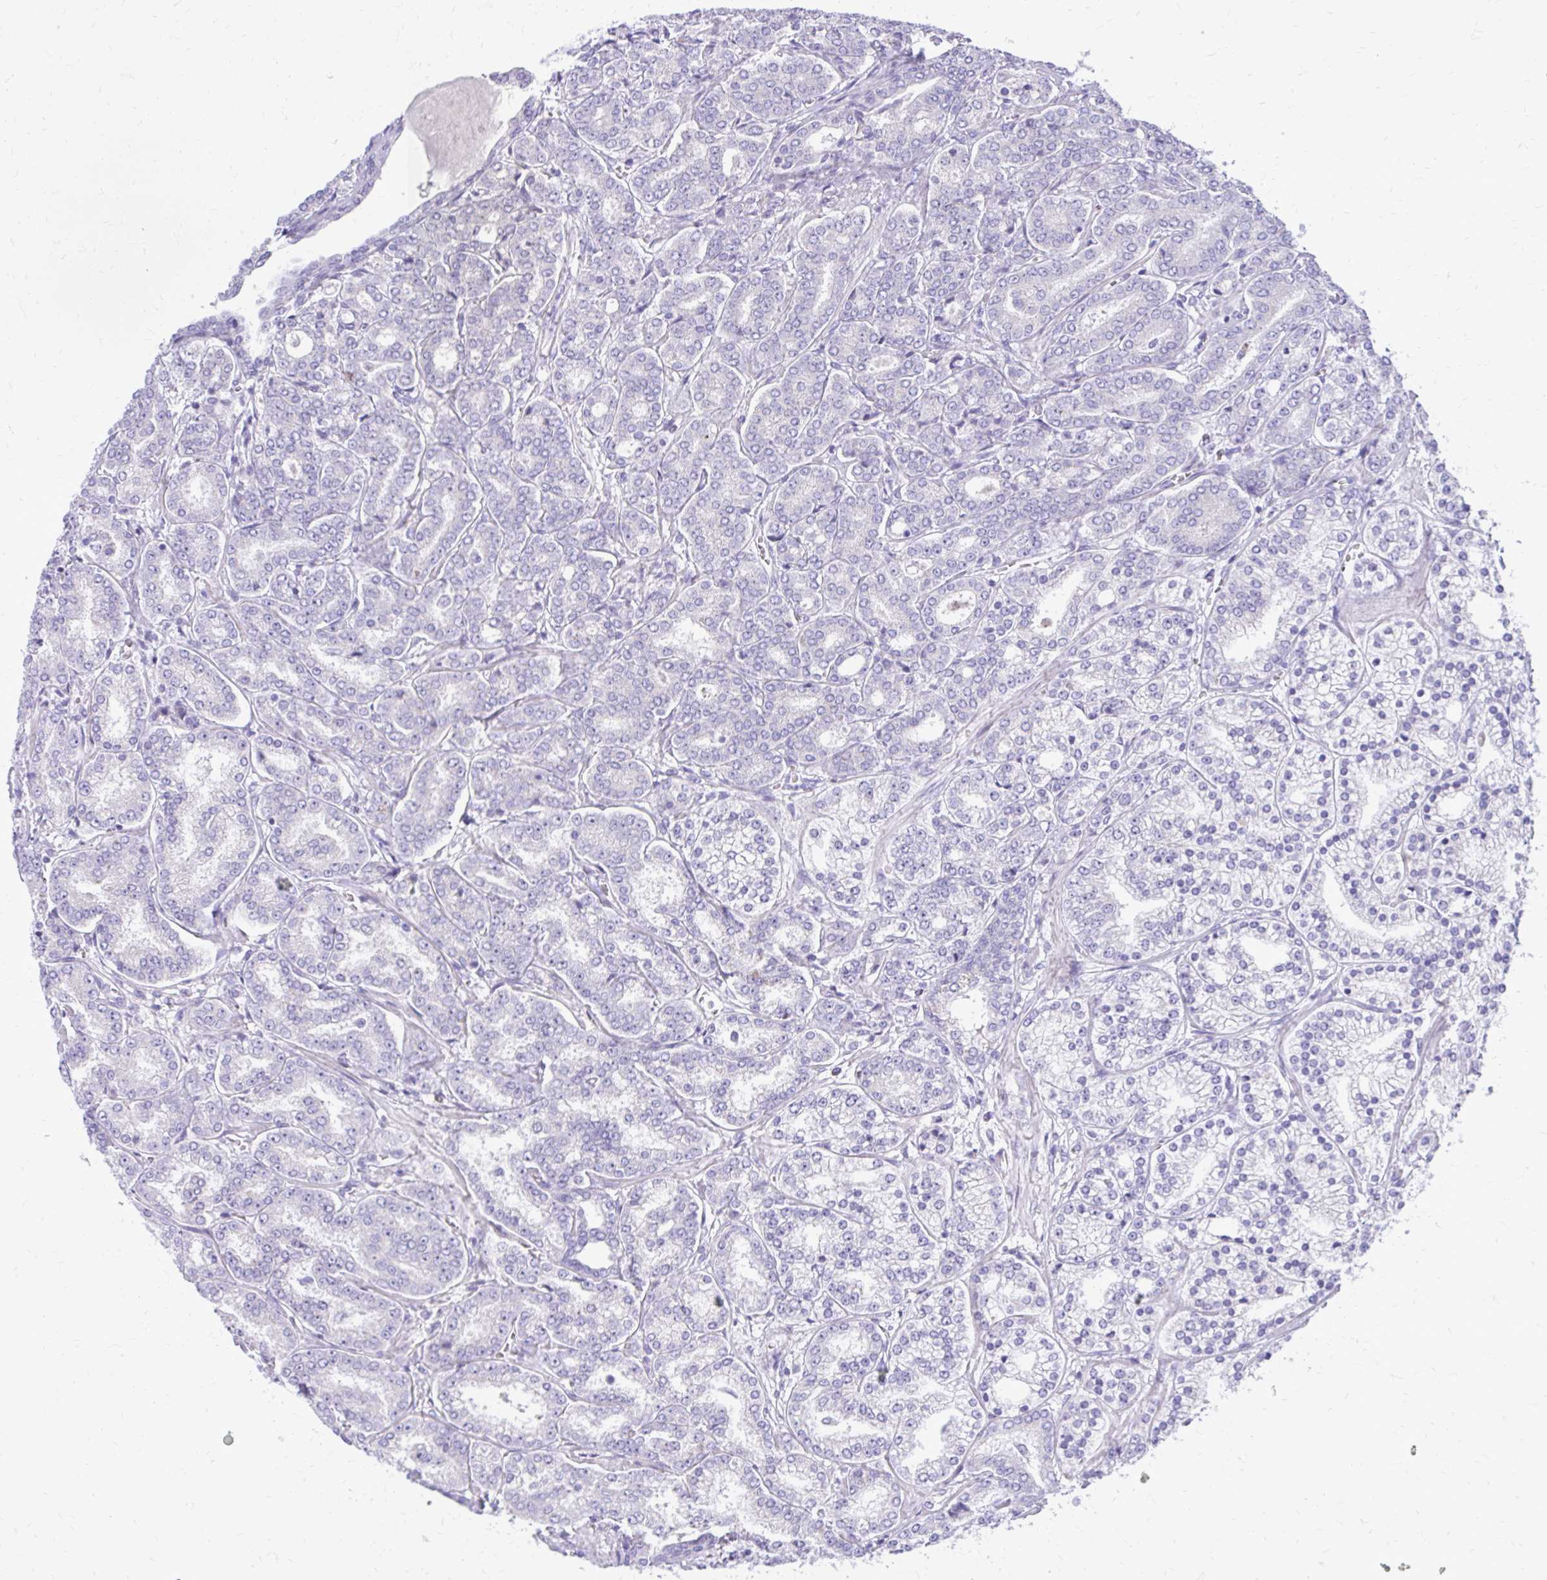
{"staining": {"intensity": "negative", "quantity": "none", "location": "none"}, "tissue": "prostate cancer", "cell_type": "Tumor cells", "image_type": "cancer", "snomed": [{"axis": "morphology", "description": "Adenocarcinoma, High grade"}, {"axis": "topography", "description": "Prostate"}], "caption": "This is an immunohistochemistry photomicrograph of human prostate cancer (high-grade adenocarcinoma). There is no positivity in tumor cells.", "gene": "BCL6B", "patient": {"sex": "male", "age": 72}}